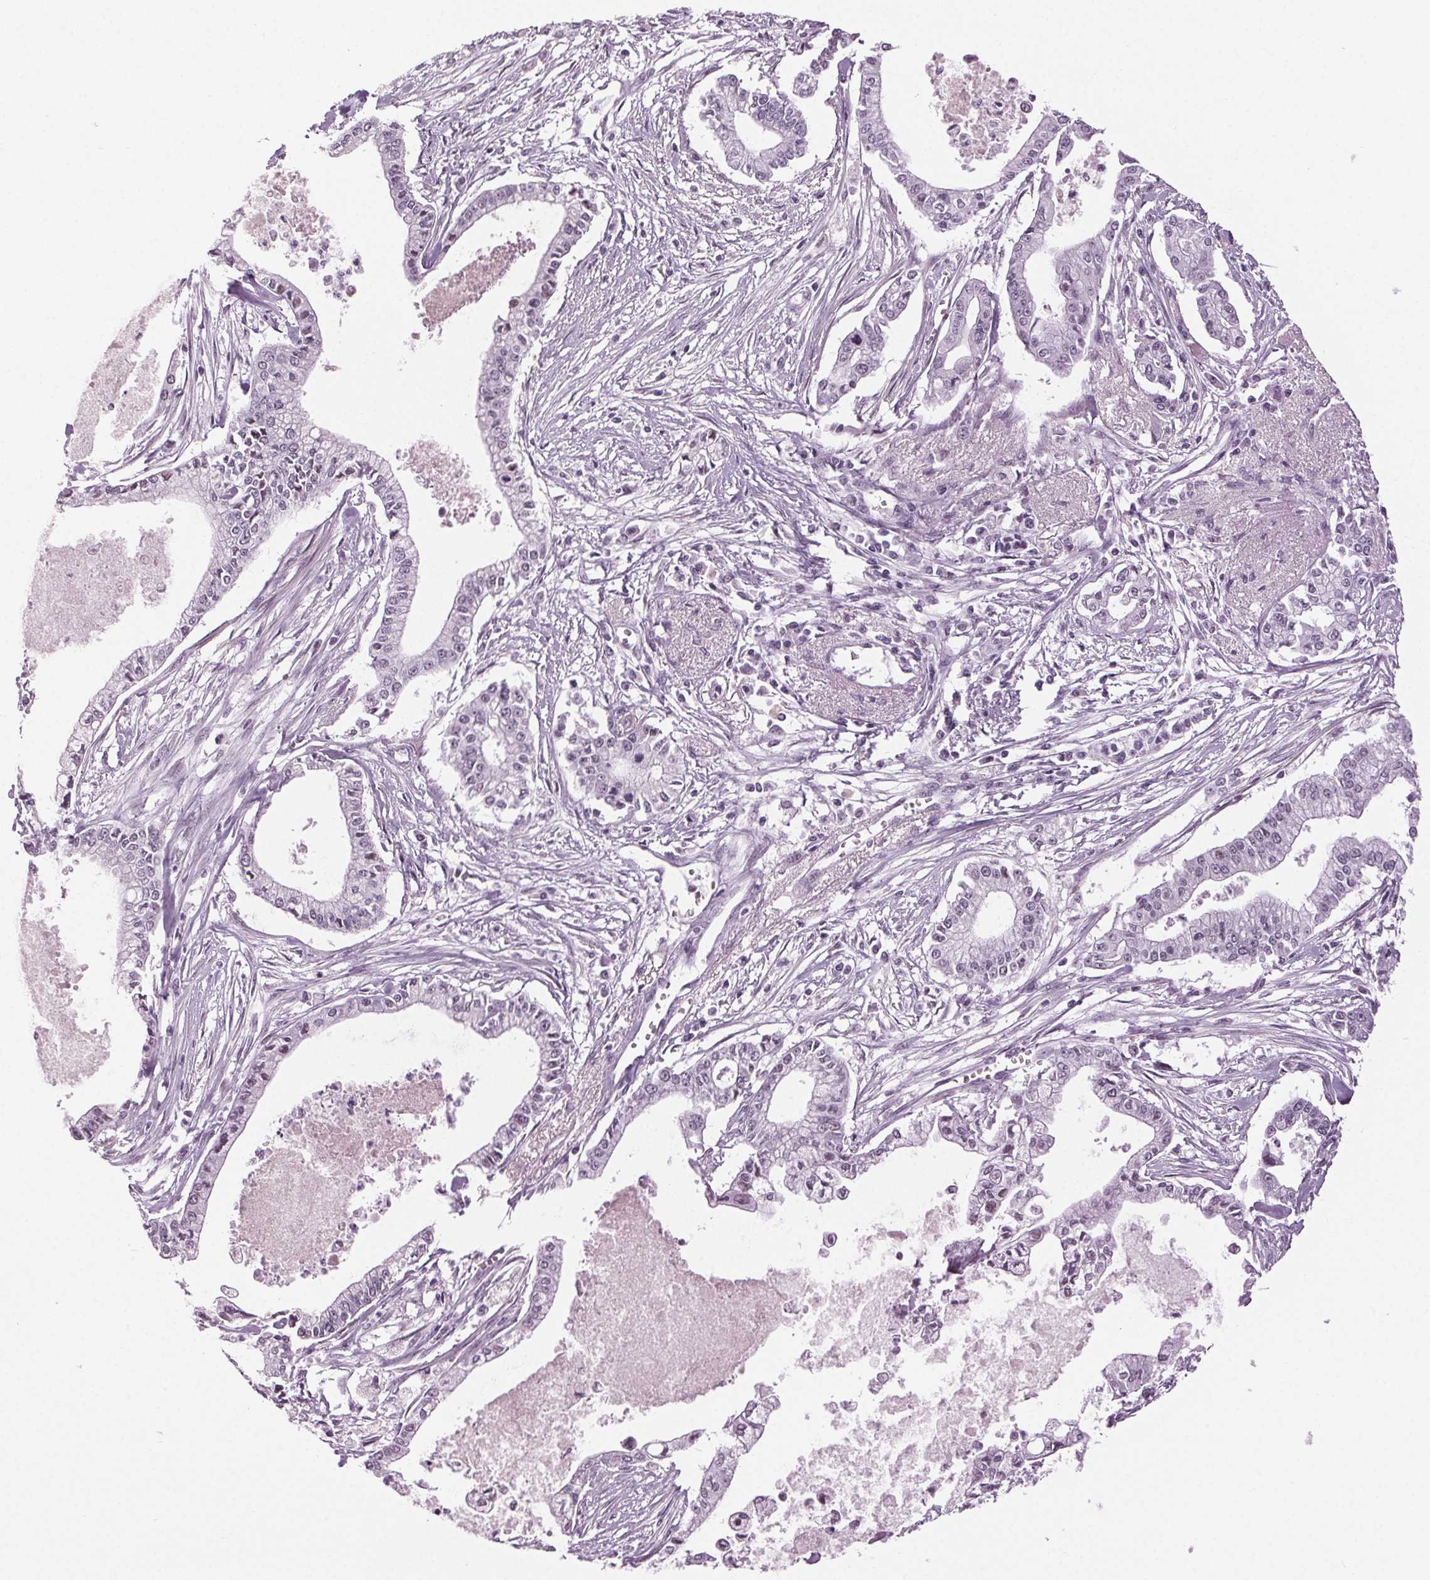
{"staining": {"intensity": "negative", "quantity": "none", "location": "none"}, "tissue": "pancreatic cancer", "cell_type": "Tumor cells", "image_type": "cancer", "snomed": [{"axis": "morphology", "description": "Adenocarcinoma, NOS"}, {"axis": "topography", "description": "Pancreas"}], "caption": "Immunohistochemical staining of human pancreatic cancer demonstrates no significant expression in tumor cells. Brightfield microscopy of IHC stained with DAB (brown) and hematoxylin (blue), captured at high magnification.", "gene": "DNAH12", "patient": {"sex": "female", "age": 65}}